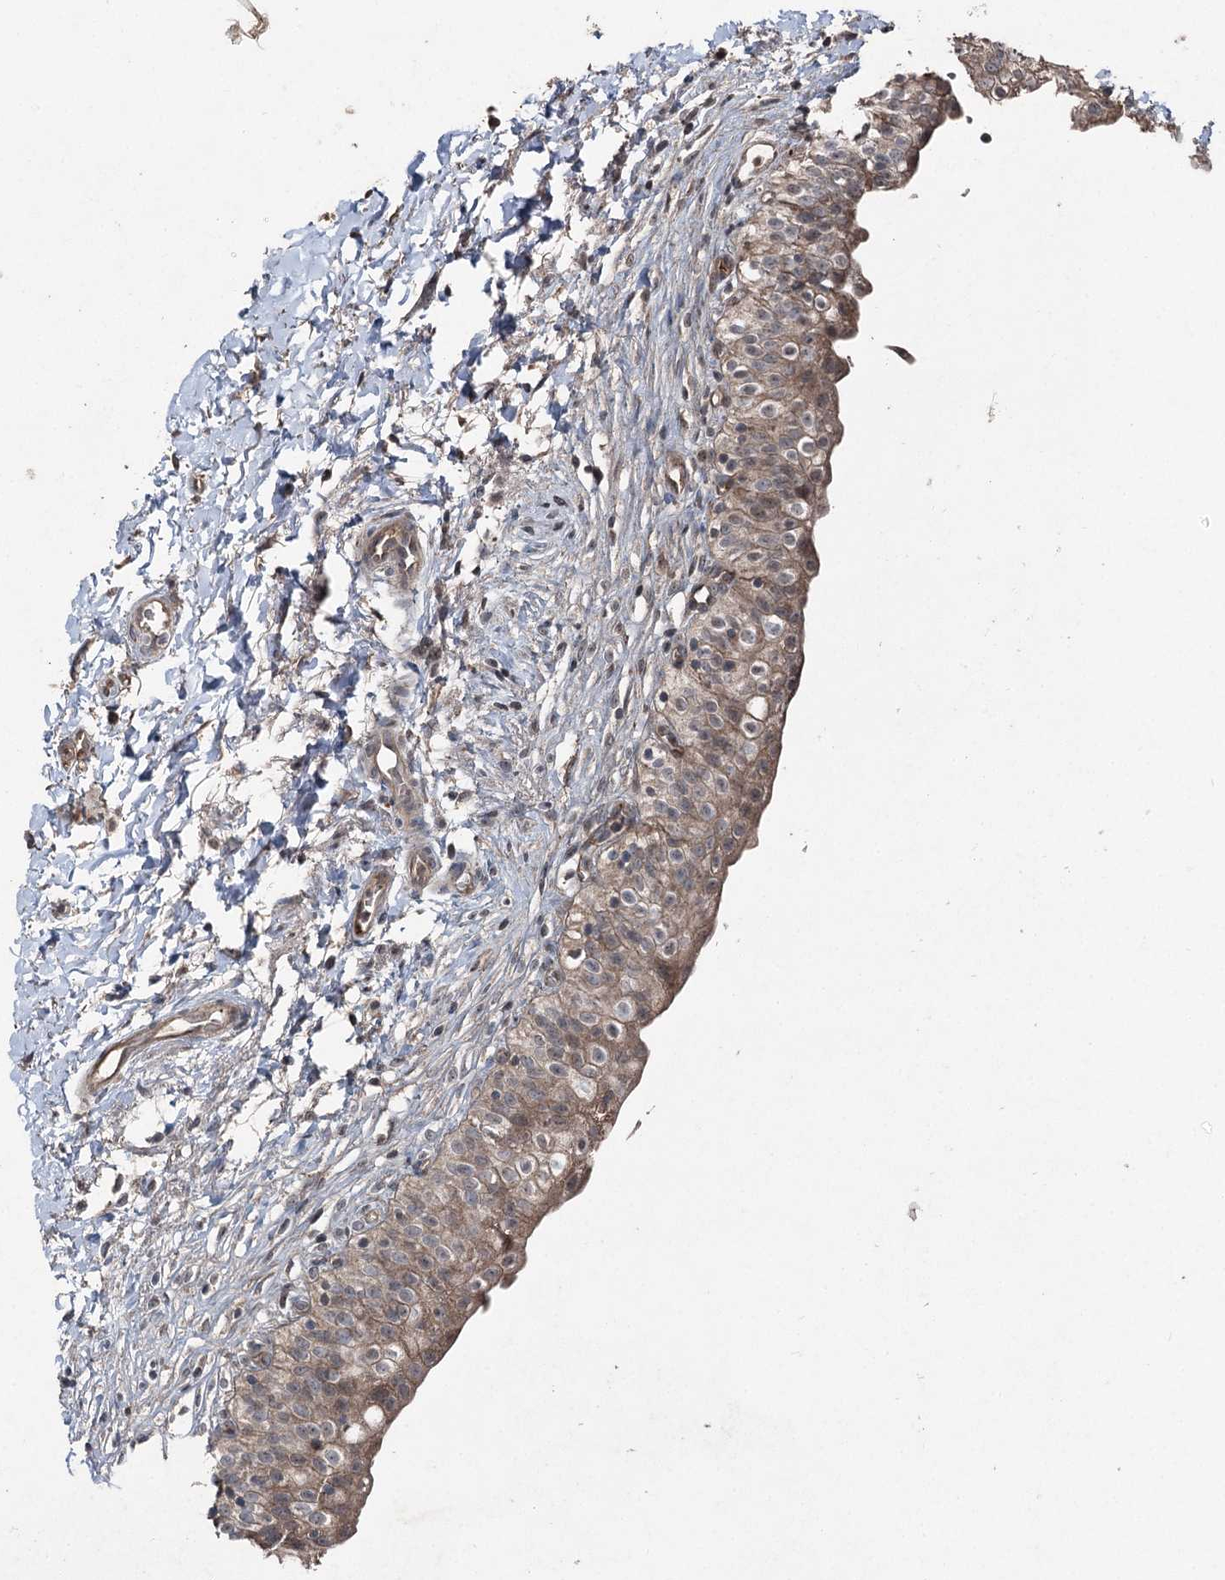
{"staining": {"intensity": "weak", "quantity": ">75%", "location": "cytoplasmic/membranous"}, "tissue": "urinary bladder", "cell_type": "Urothelial cells", "image_type": "normal", "snomed": [{"axis": "morphology", "description": "Normal tissue, NOS"}, {"axis": "topography", "description": "Urinary bladder"}], "caption": "The photomicrograph displays immunohistochemical staining of normal urinary bladder. There is weak cytoplasmic/membranous positivity is present in approximately >75% of urothelial cells.", "gene": "MAPK8IP2", "patient": {"sex": "male", "age": 55}}